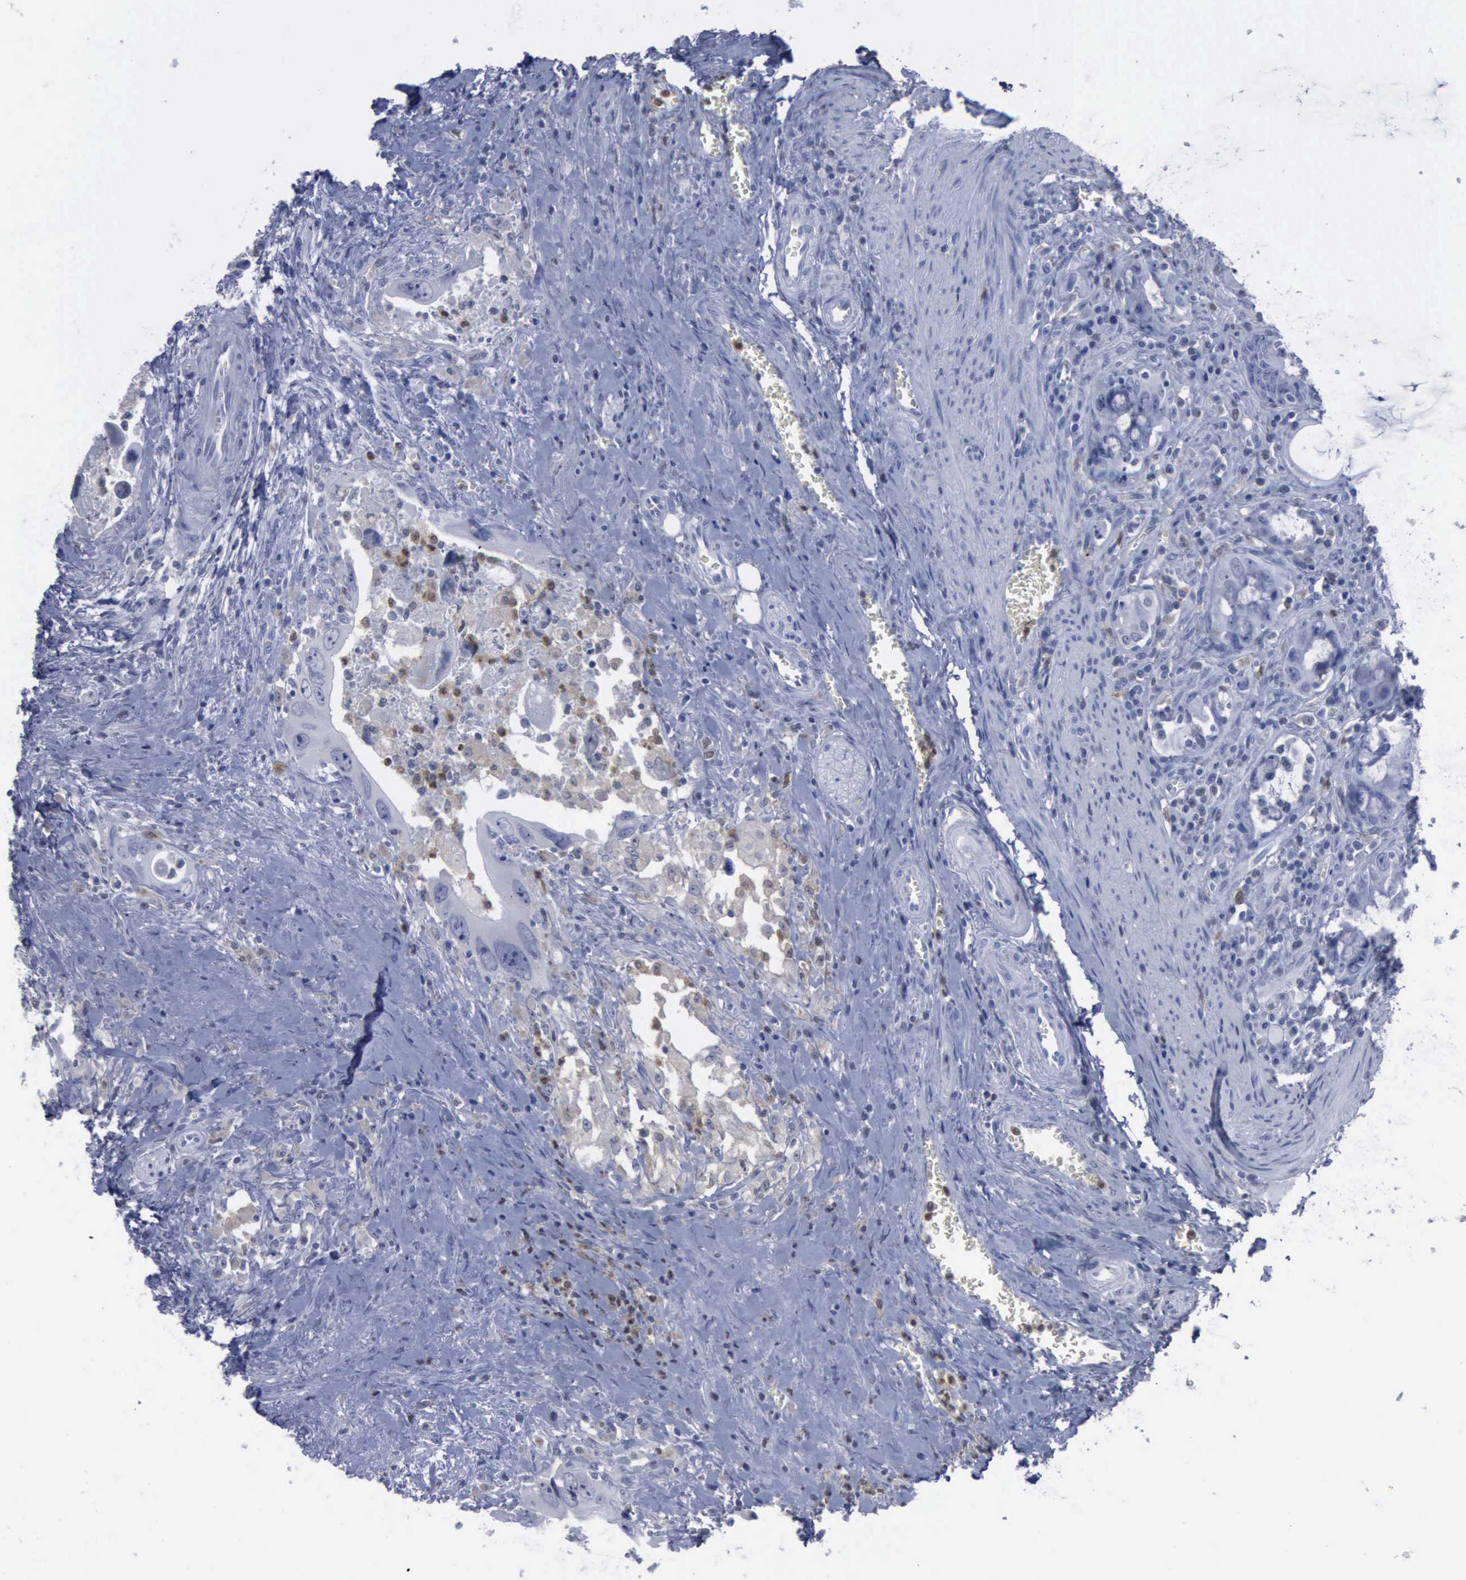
{"staining": {"intensity": "negative", "quantity": "none", "location": "none"}, "tissue": "colorectal cancer", "cell_type": "Tumor cells", "image_type": "cancer", "snomed": [{"axis": "morphology", "description": "Adenocarcinoma, NOS"}, {"axis": "topography", "description": "Rectum"}], "caption": "IHC photomicrograph of neoplastic tissue: colorectal adenocarcinoma stained with DAB (3,3'-diaminobenzidine) shows no significant protein staining in tumor cells. The staining is performed using DAB brown chromogen with nuclei counter-stained in using hematoxylin.", "gene": "CSTA", "patient": {"sex": "male", "age": 70}}